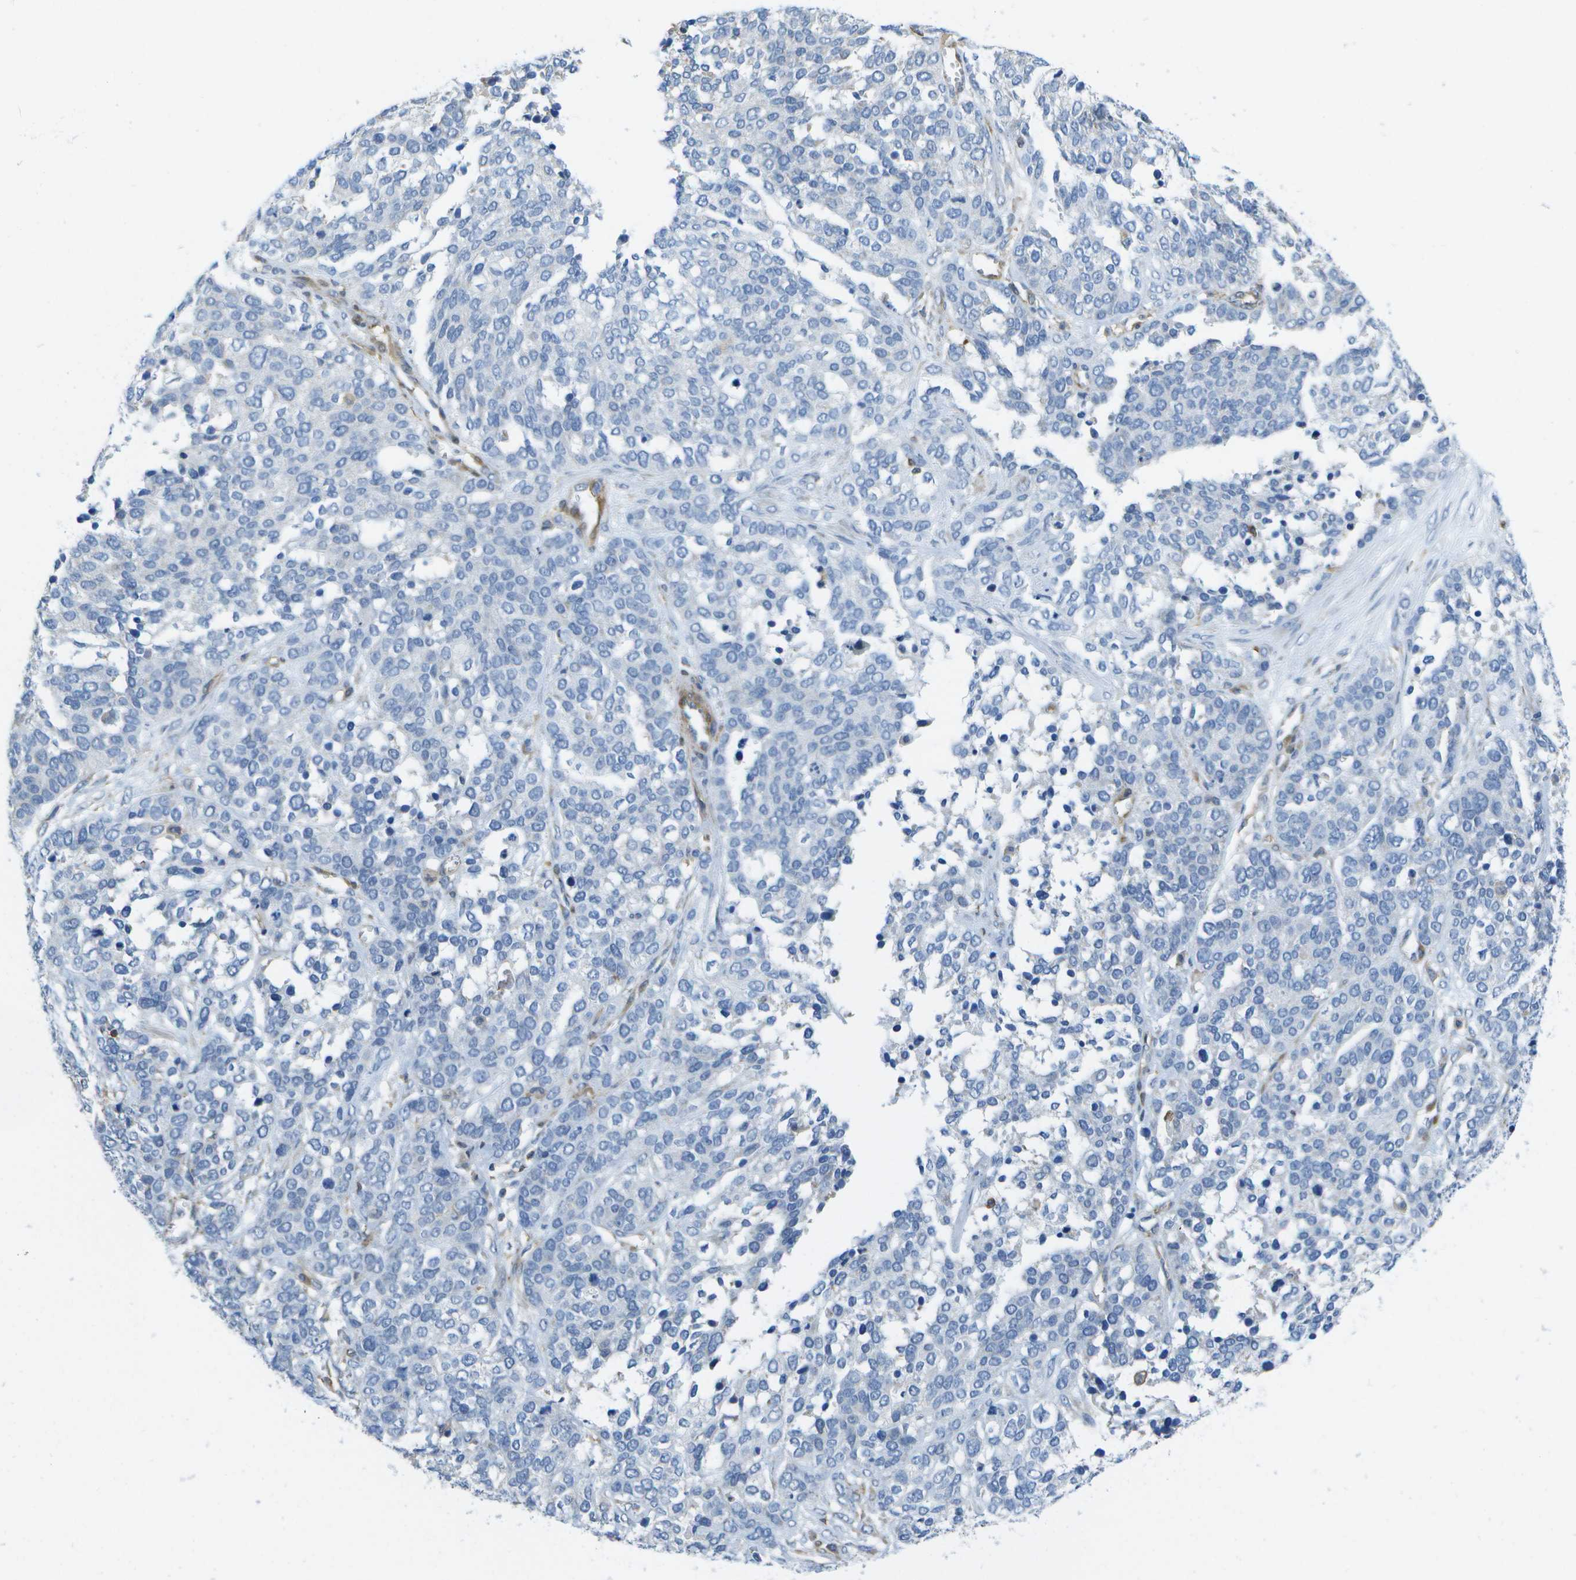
{"staining": {"intensity": "negative", "quantity": "none", "location": "none"}, "tissue": "ovarian cancer", "cell_type": "Tumor cells", "image_type": "cancer", "snomed": [{"axis": "morphology", "description": "Cystadenocarcinoma, serous, NOS"}, {"axis": "topography", "description": "Ovary"}], "caption": "Image shows no protein positivity in tumor cells of ovarian serous cystadenocarcinoma tissue.", "gene": "RCSD1", "patient": {"sex": "female", "age": 44}}